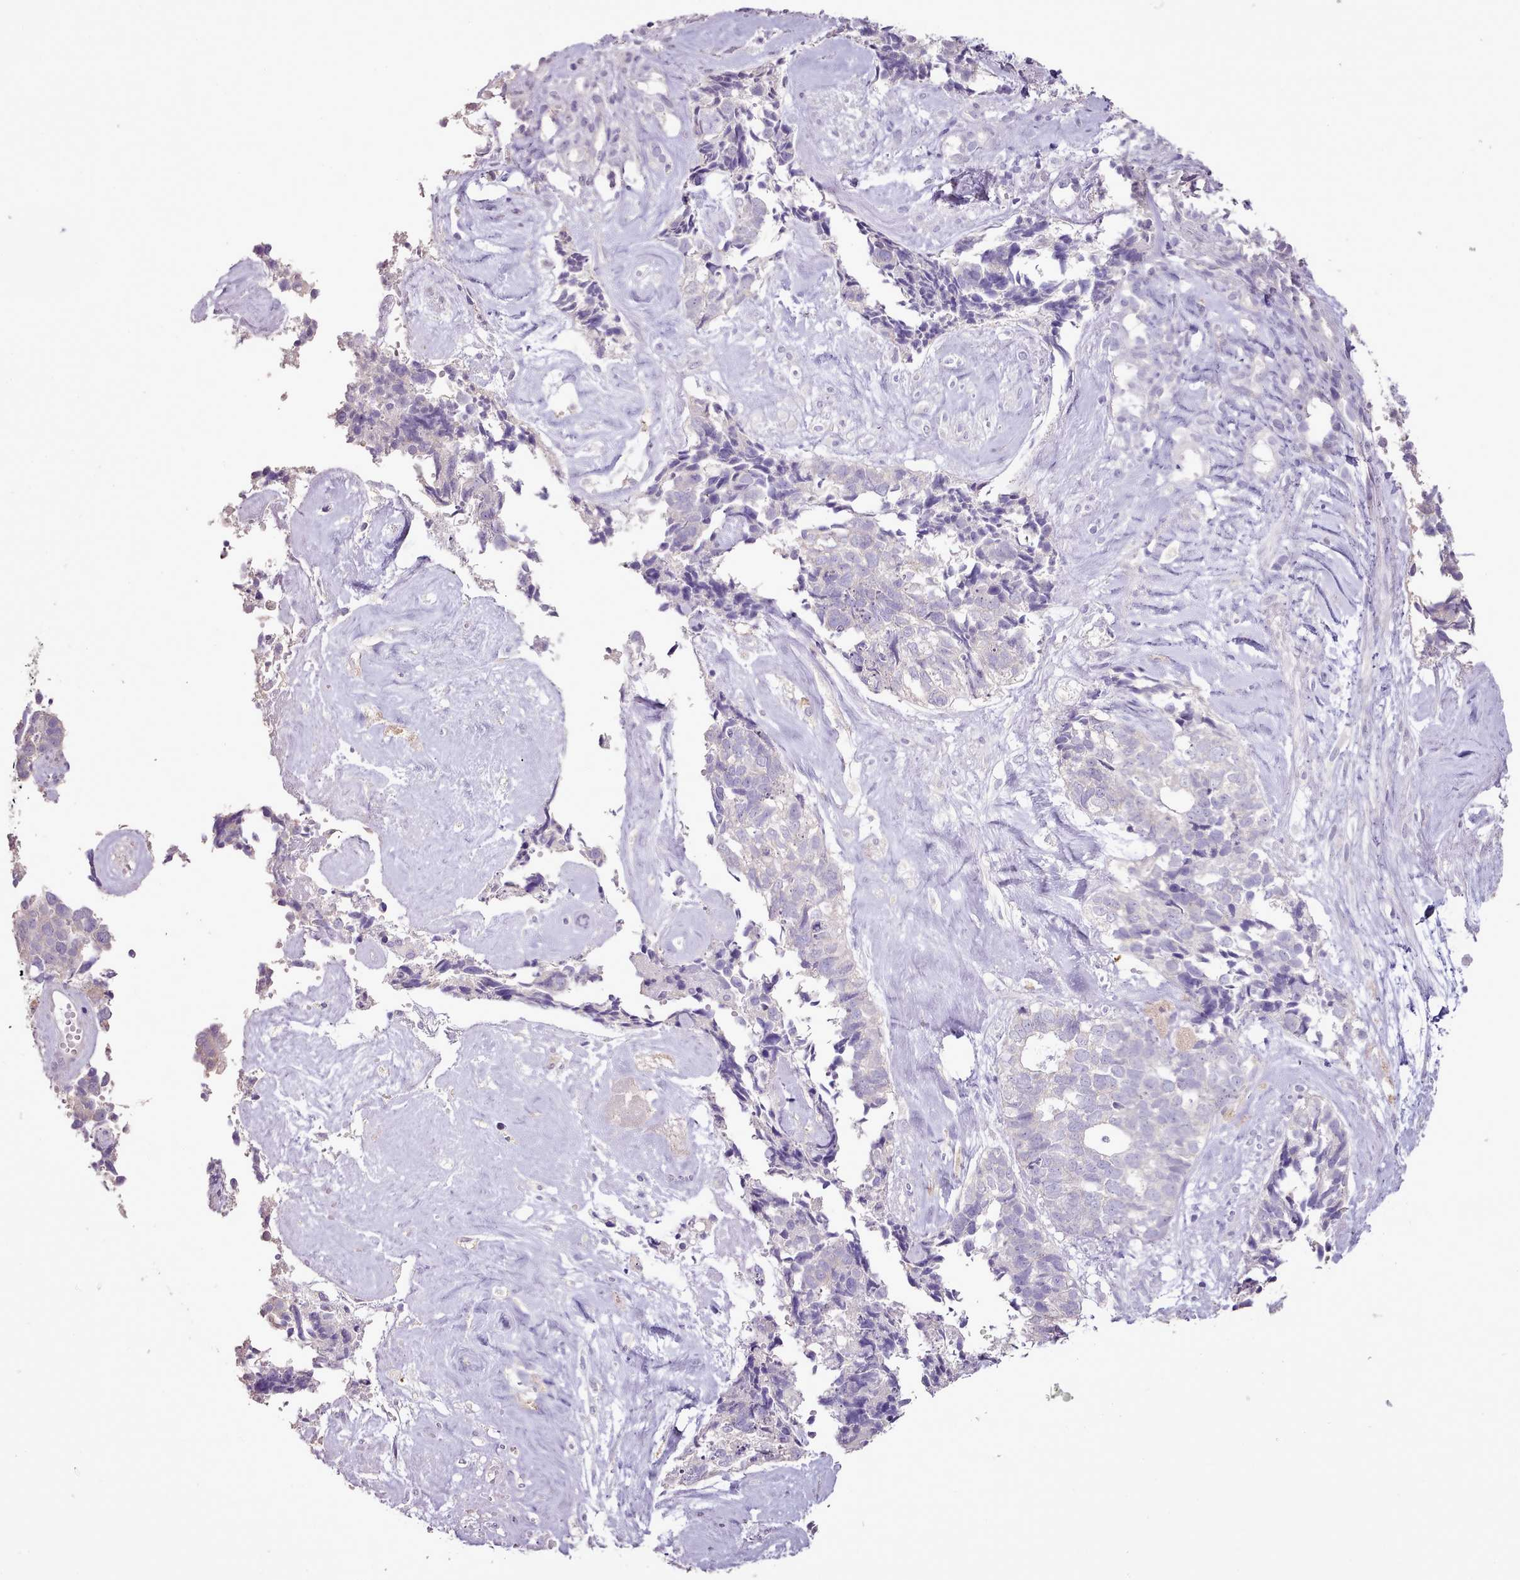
{"staining": {"intensity": "negative", "quantity": "none", "location": "none"}, "tissue": "cervical cancer", "cell_type": "Tumor cells", "image_type": "cancer", "snomed": [{"axis": "morphology", "description": "Squamous cell carcinoma, NOS"}, {"axis": "topography", "description": "Cervix"}], "caption": "IHC micrograph of neoplastic tissue: cervical cancer (squamous cell carcinoma) stained with DAB reveals no significant protein staining in tumor cells. (DAB (3,3'-diaminobenzidine) immunohistochemistry (IHC), high magnification).", "gene": "BLOC1S2", "patient": {"sex": "female", "age": 63}}